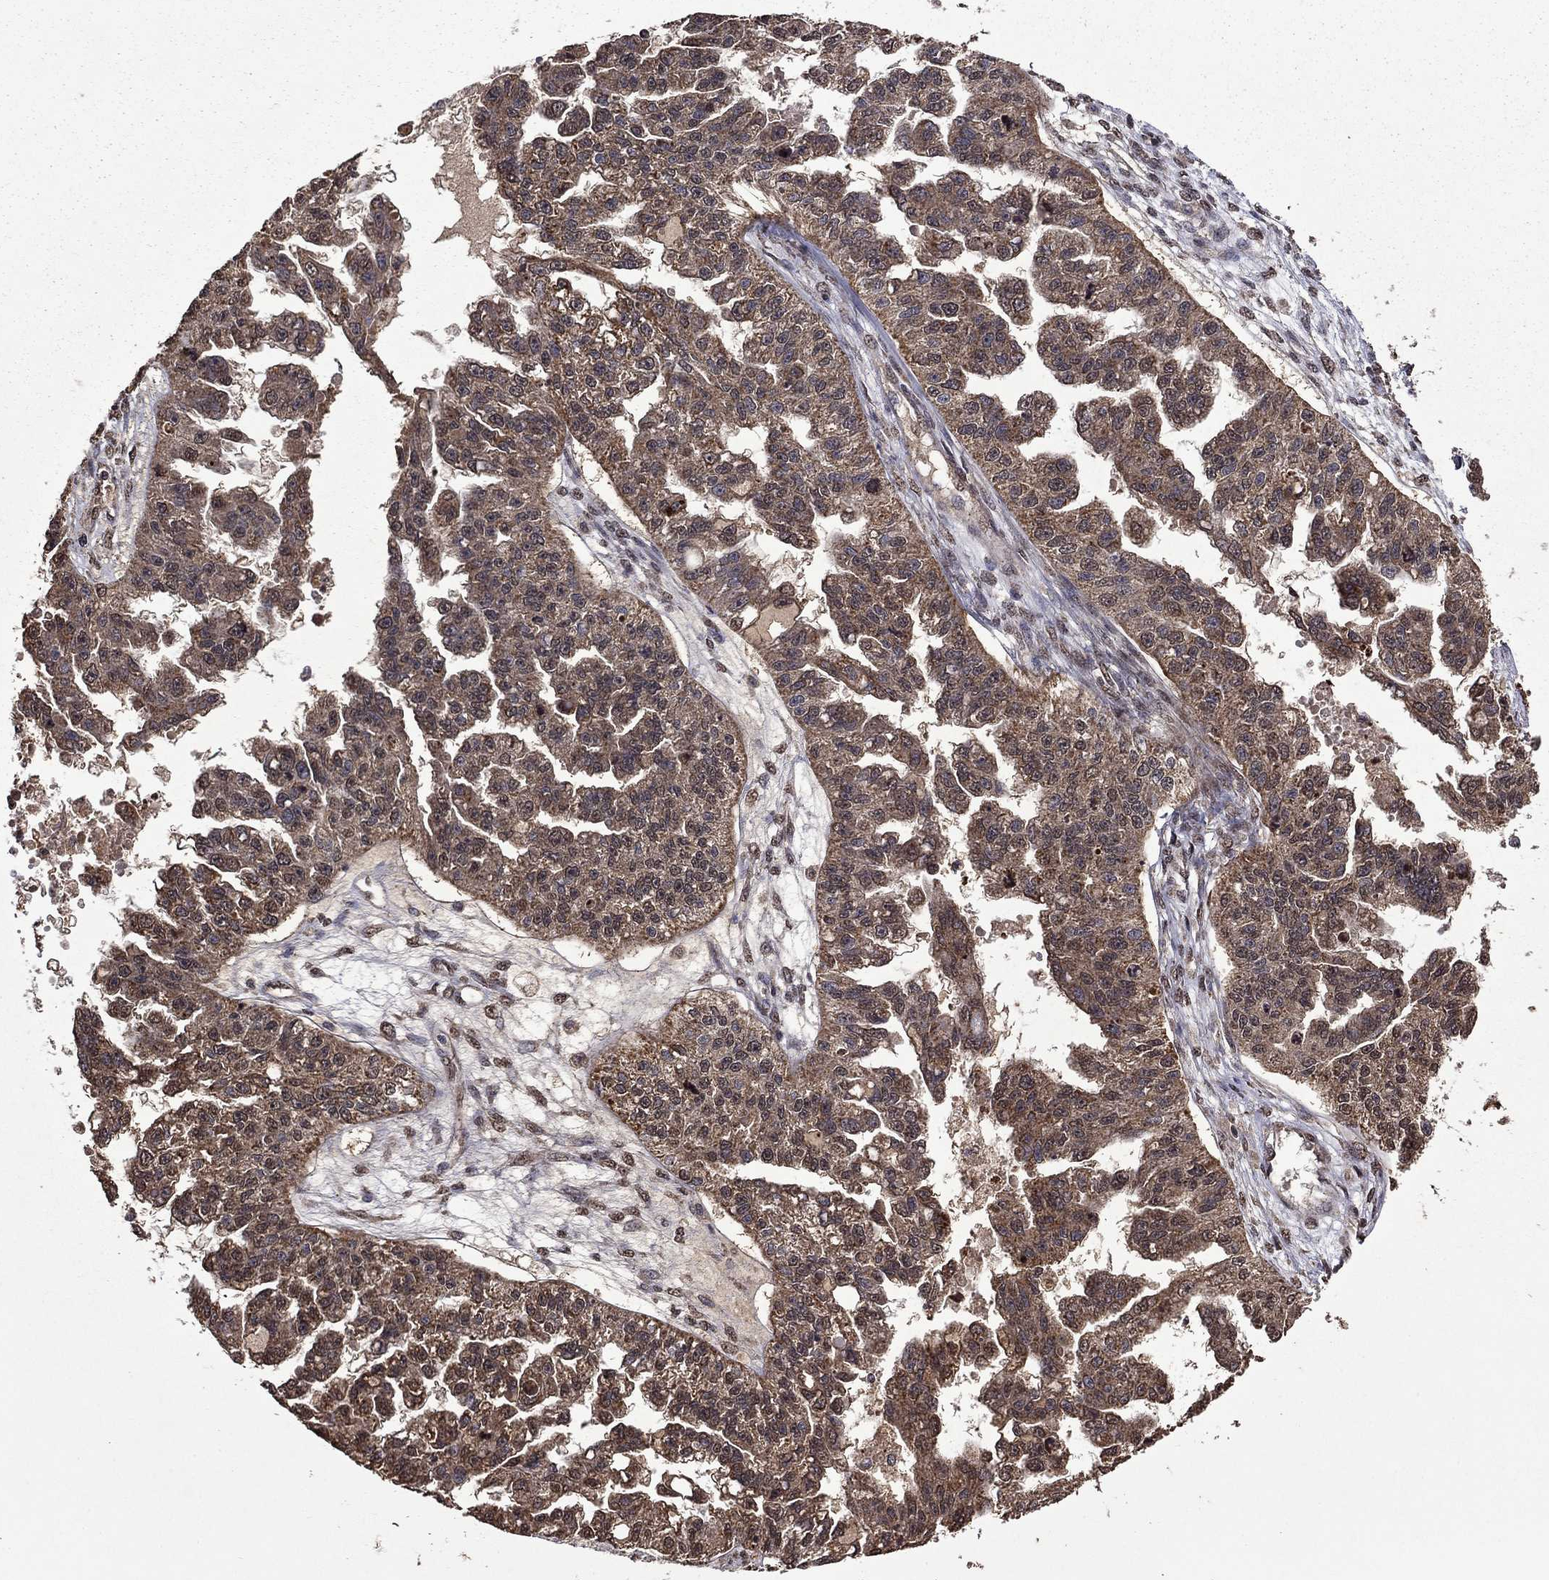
{"staining": {"intensity": "moderate", "quantity": ">75%", "location": "cytoplasmic/membranous"}, "tissue": "ovarian cancer", "cell_type": "Tumor cells", "image_type": "cancer", "snomed": [{"axis": "morphology", "description": "Cystadenocarcinoma, serous, NOS"}, {"axis": "topography", "description": "Ovary"}], "caption": "Immunohistochemical staining of human ovarian cancer exhibits medium levels of moderate cytoplasmic/membranous protein positivity in approximately >75% of tumor cells.", "gene": "ITM2B", "patient": {"sex": "female", "age": 58}}